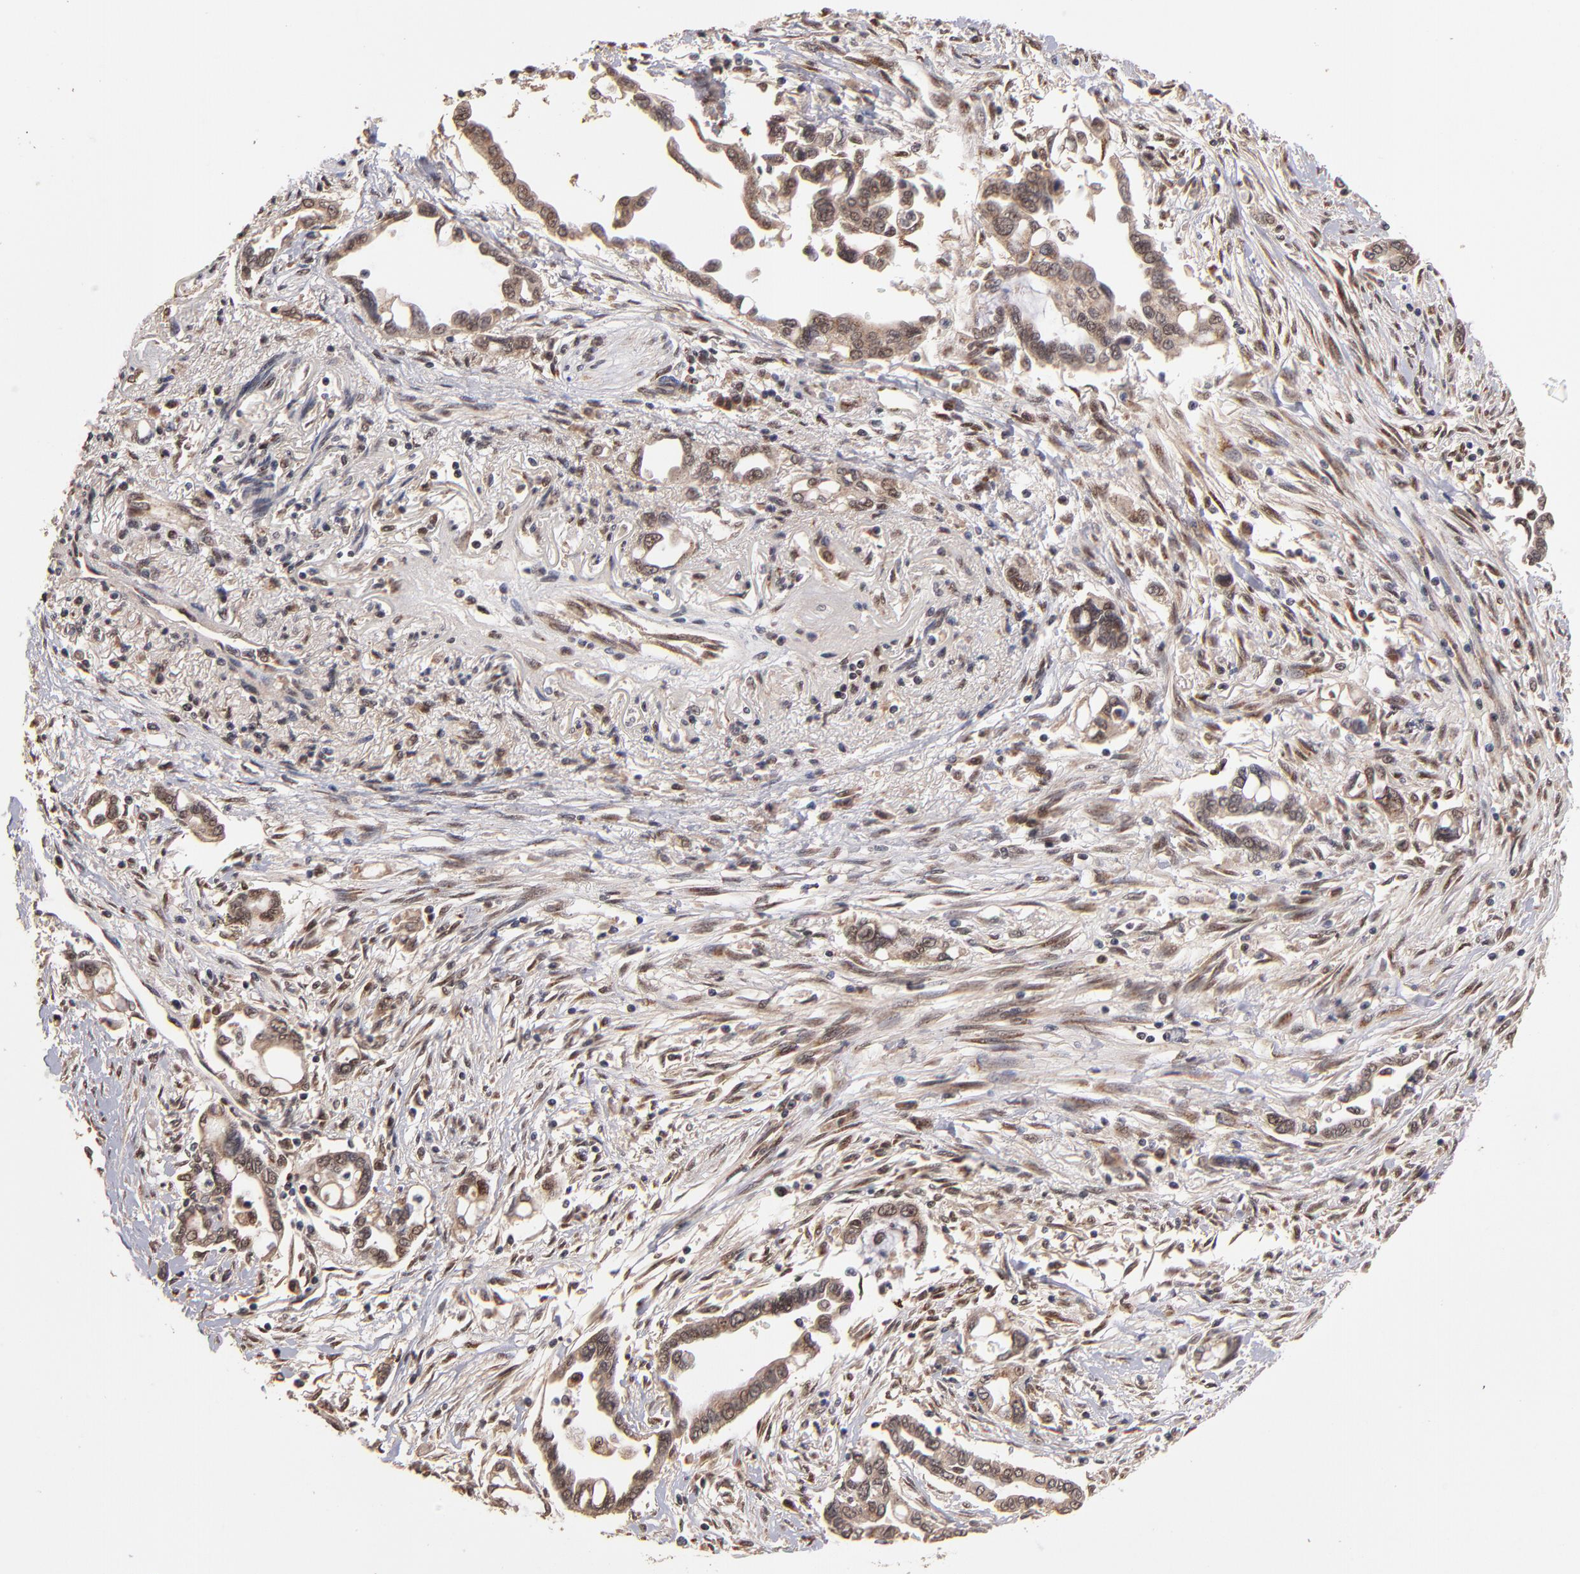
{"staining": {"intensity": "moderate", "quantity": ">75%", "location": "cytoplasmic/membranous,nuclear"}, "tissue": "pancreatic cancer", "cell_type": "Tumor cells", "image_type": "cancer", "snomed": [{"axis": "morphology", "description": "Adenocarcinoma, NOS"}, {"axis": "topography", "description": "Pancreas"}], "caption": "Pancreatic adenocarcinoma stained with a brown dye exhibits moderate cytoplasmic/membranous and nuclear positive staining in about >75% of tumor cells.", "gene": "EAPP", "patient": {"sex": "female", "age": 57}}